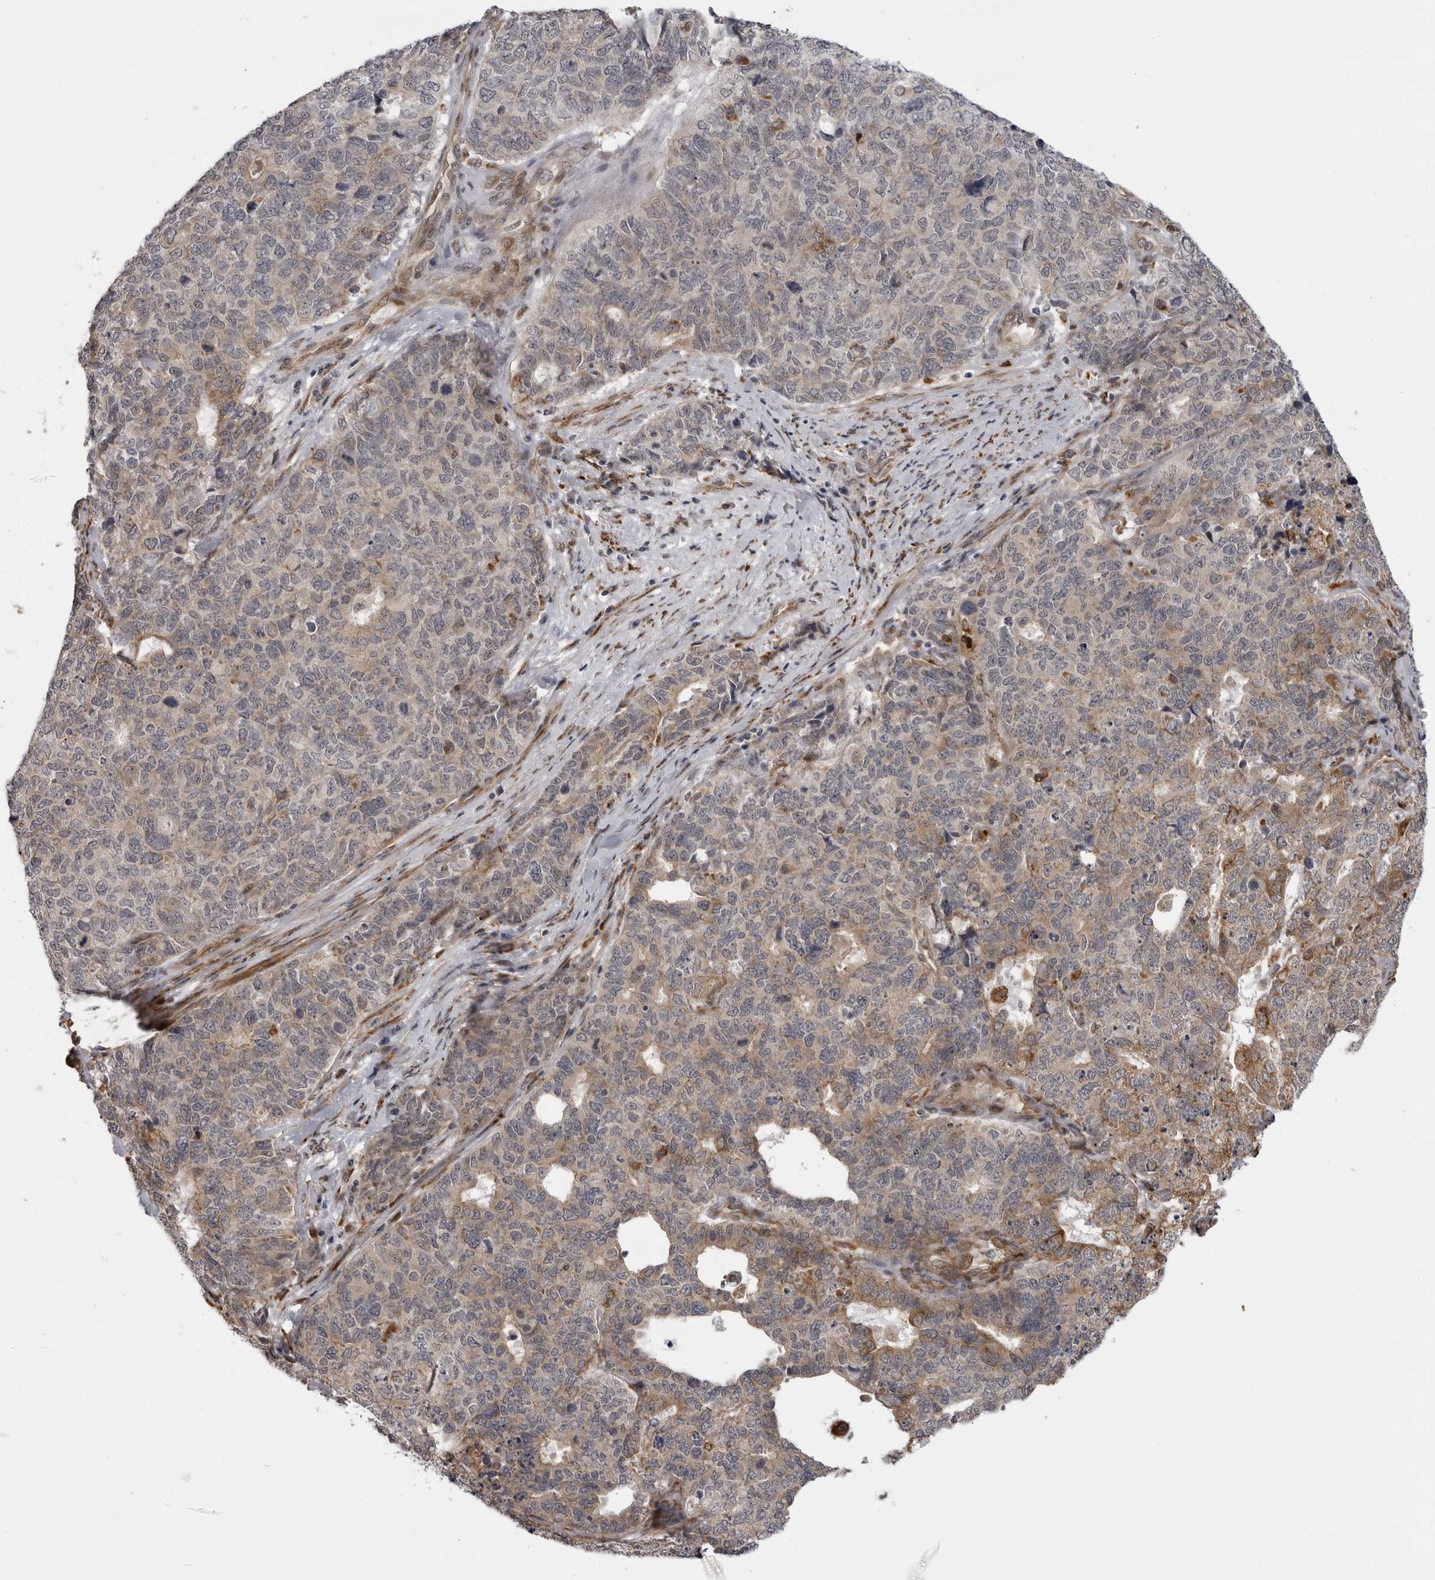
{"staining": {"intensity": "weak", "quantity": "25%-75%", "location": "cytoplasmic/membranous"}, "tissue": "cervical cancer", "cell_type": "Tumor cells", "image_type": "cancer", "snomed": [{"axis": "morphology", "description": "Squamous cell carcinoma, NOS"}, {"axis": "topography", "description": "Cervix"}], "caption": "Cervical cancer (squamous cell carcinoma) tissue reveals weak cytoplasmic/membranous positivity in approximately 25%-75% of tumor cells", "gene": "DNAH14", "patient": {"sex": "female", "age": 63}}